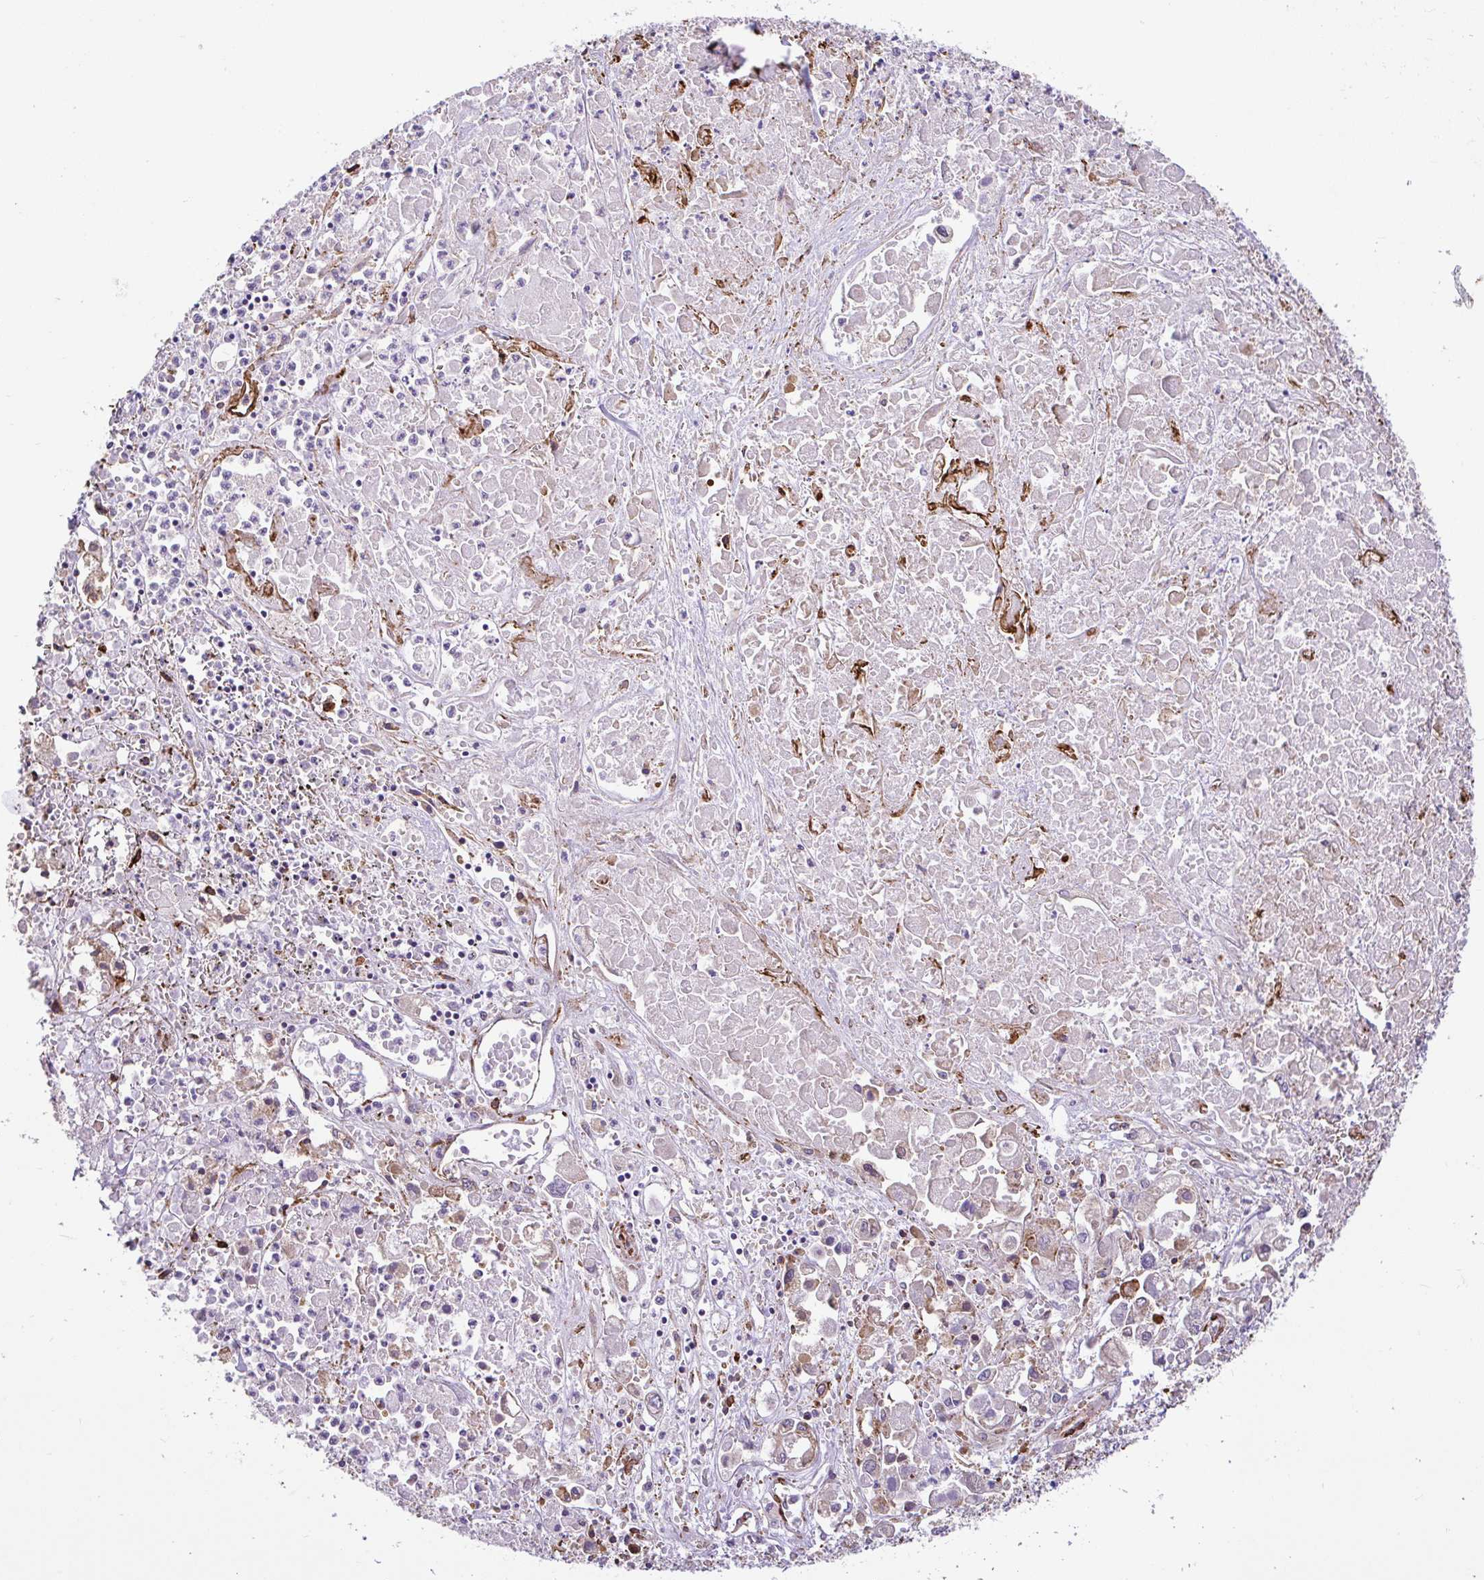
{"staining": {"intensity": "moderate", "quantity": "<25%", "location": "cytoplasmic/membranous"}, "tissue": "pancreatic cancer", "cell_type": "Tumor cells", "image_type": "cancer", "snomed": [{"axis": "morphology", "description": "Adenocarcinoma, NOS"}, {"axis": "topography", "description": "Pancreas"}], "caption": "Pancreatic cancer (adenocarcinoma) tissue demonstrates moderate cytoplasmic/membranous expression in approximately <25% of tumor cells", "gene": "PTPRK", "patient": {"sex": "male", "age": 71}}